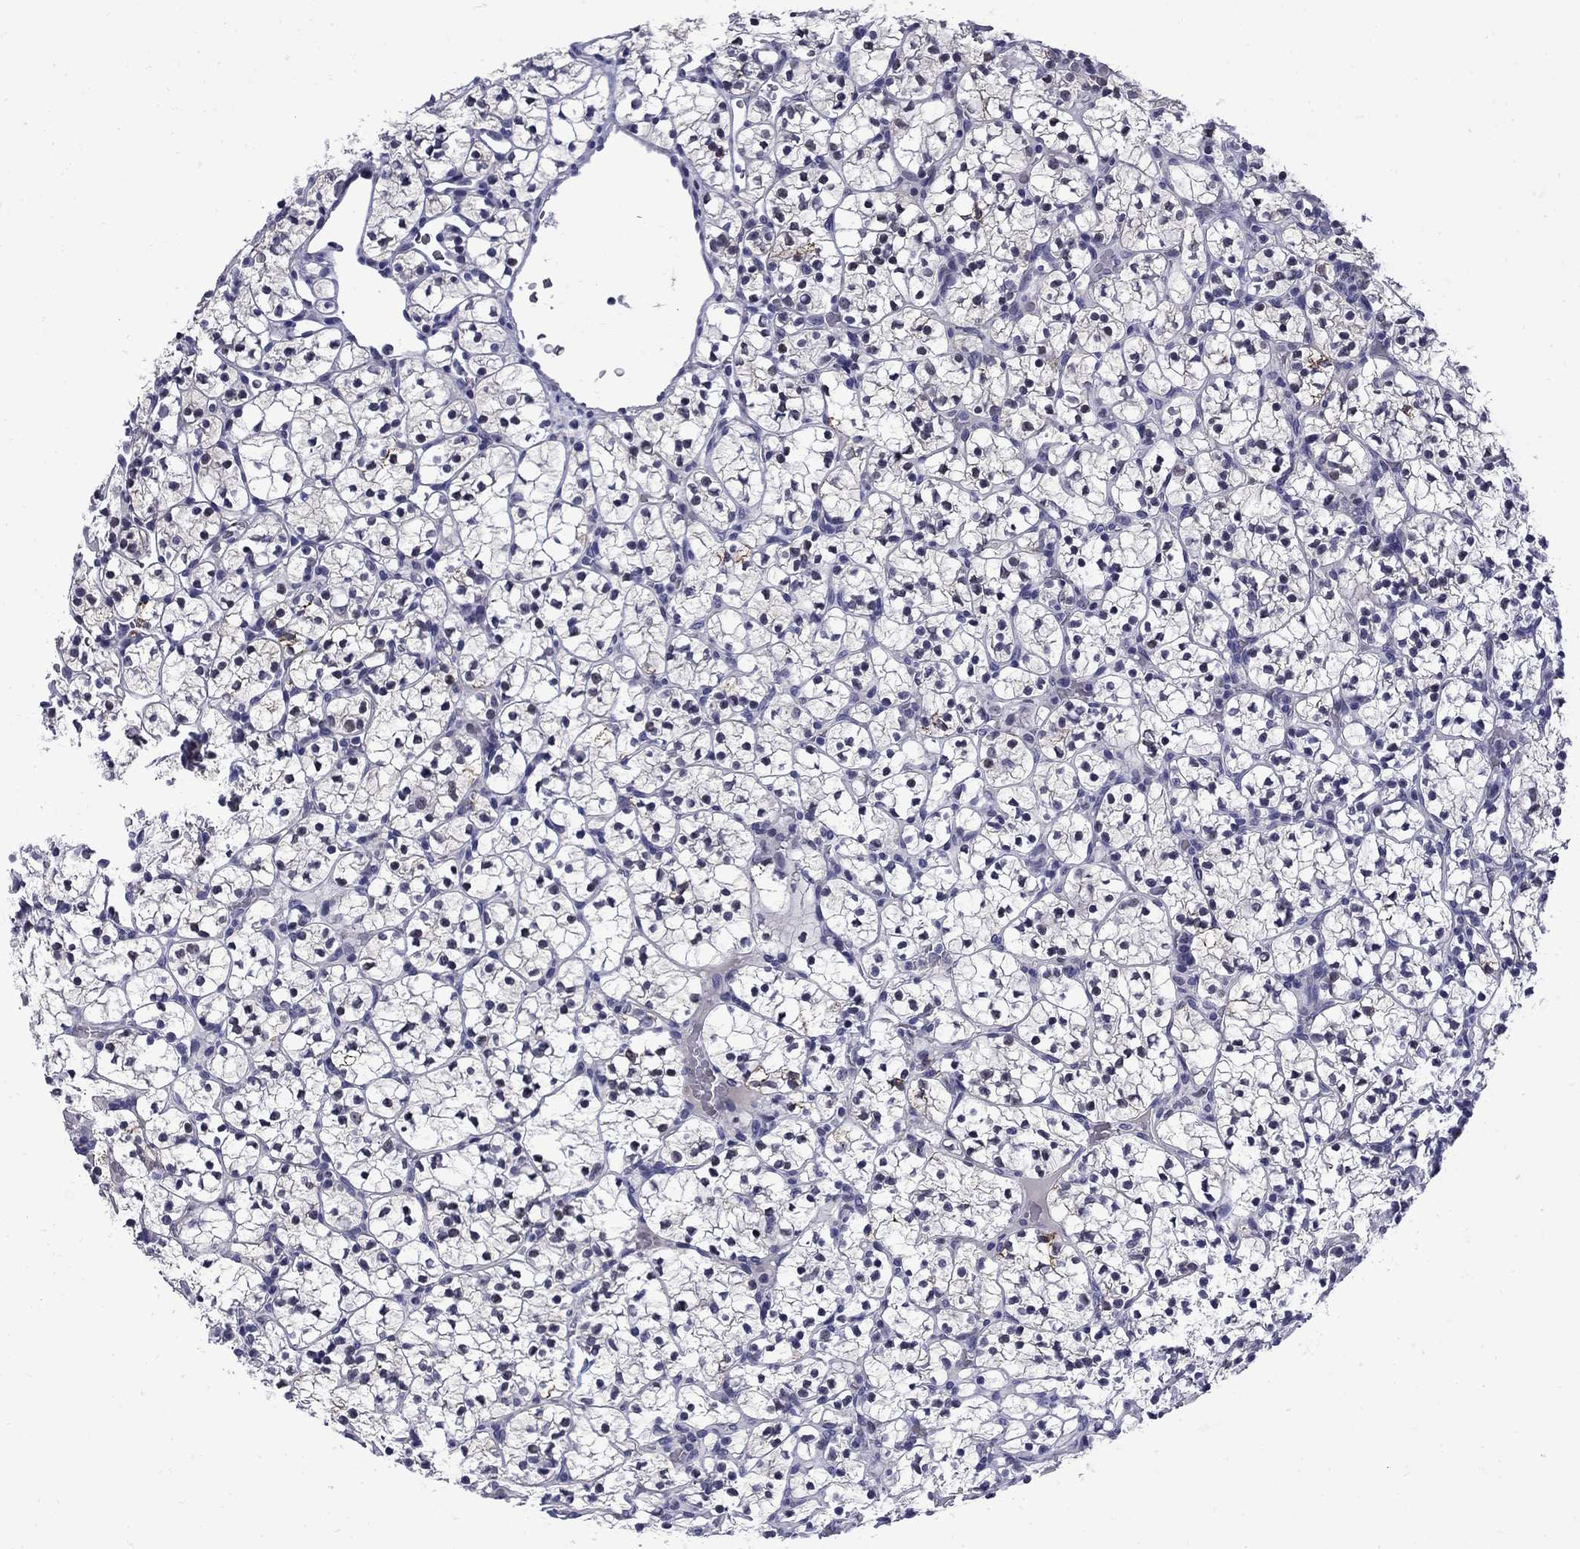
{"staining": {"intensity": "negative", "quantity": "none", "location": "none"}, "tissue": "renal cancer", "cell_type": "Tumor cells", "image_type": "cancer", "snomed": [{"axis": "morphology", "description": "Adenocarcinoma, NOS"}, {"axis": "topography", "description": "Kidney"}], "caption": "Immunohistochemical staining of human renal adenocarcinoma demonstrates no significant expression in tumor cells.", "gene": "MGARP", "patient": {"sex": "female", "age": 89}}